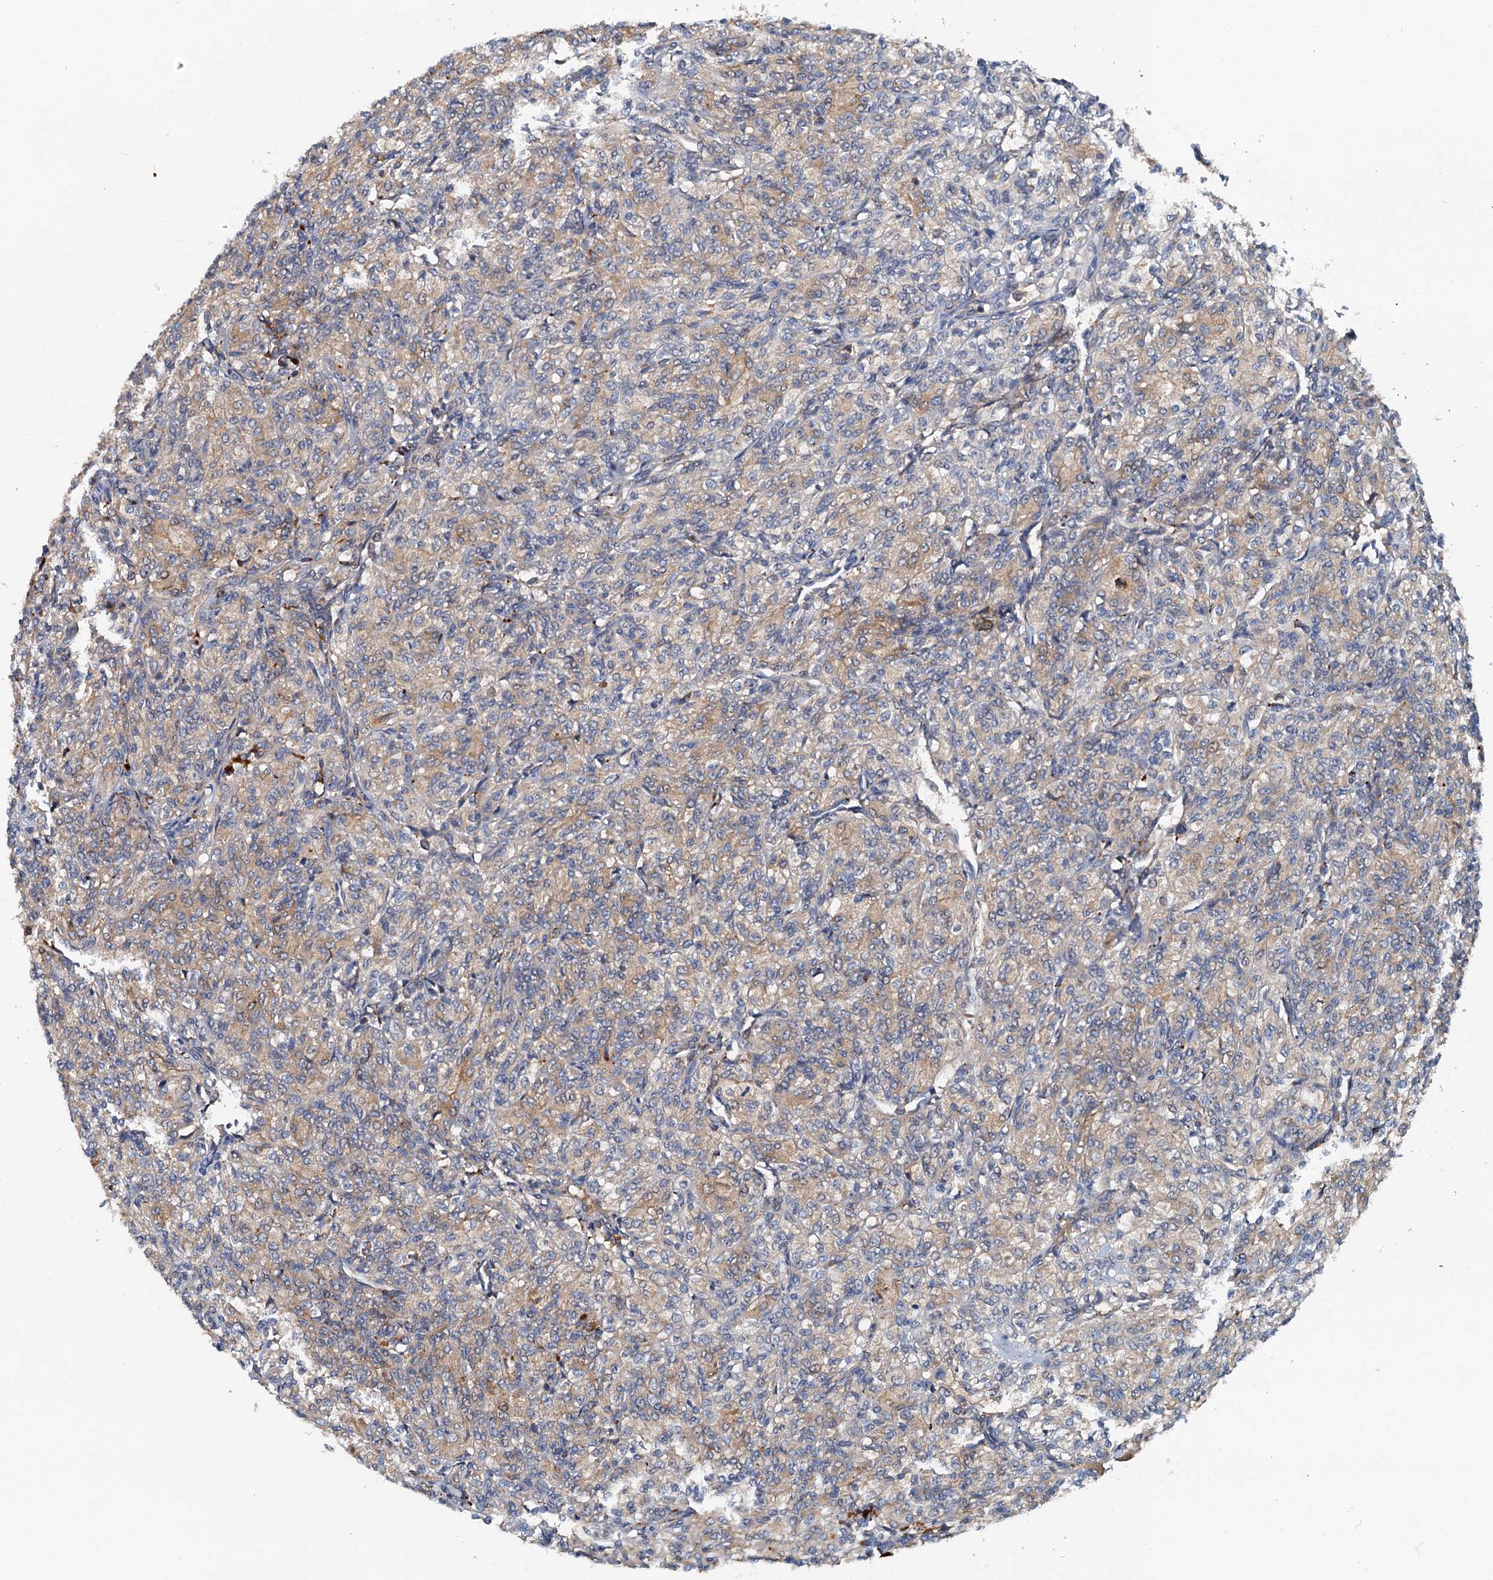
{"staining": {"intensity": "weak", "quantity": ">75%", "location": "cytoplasmic/membranous"}, "tissue": "renal cancer", "cell_type": "Tumor cells", "image_type": "cancer", "snomed": [{"axis": "morphology", "description": "Adenocarcinoma, NOS"}, {"axis": "topography", "description": "Kidney"}], "caption": "IHC (DAB (3,3'-diaminobenzidine)) staining of renal cancer demonstrates weak cytoplasmic/membranous protein expression in about >75% of tumor cells.", "gene": "EFL1", "patient": {"sex": "male", "age": 77}}